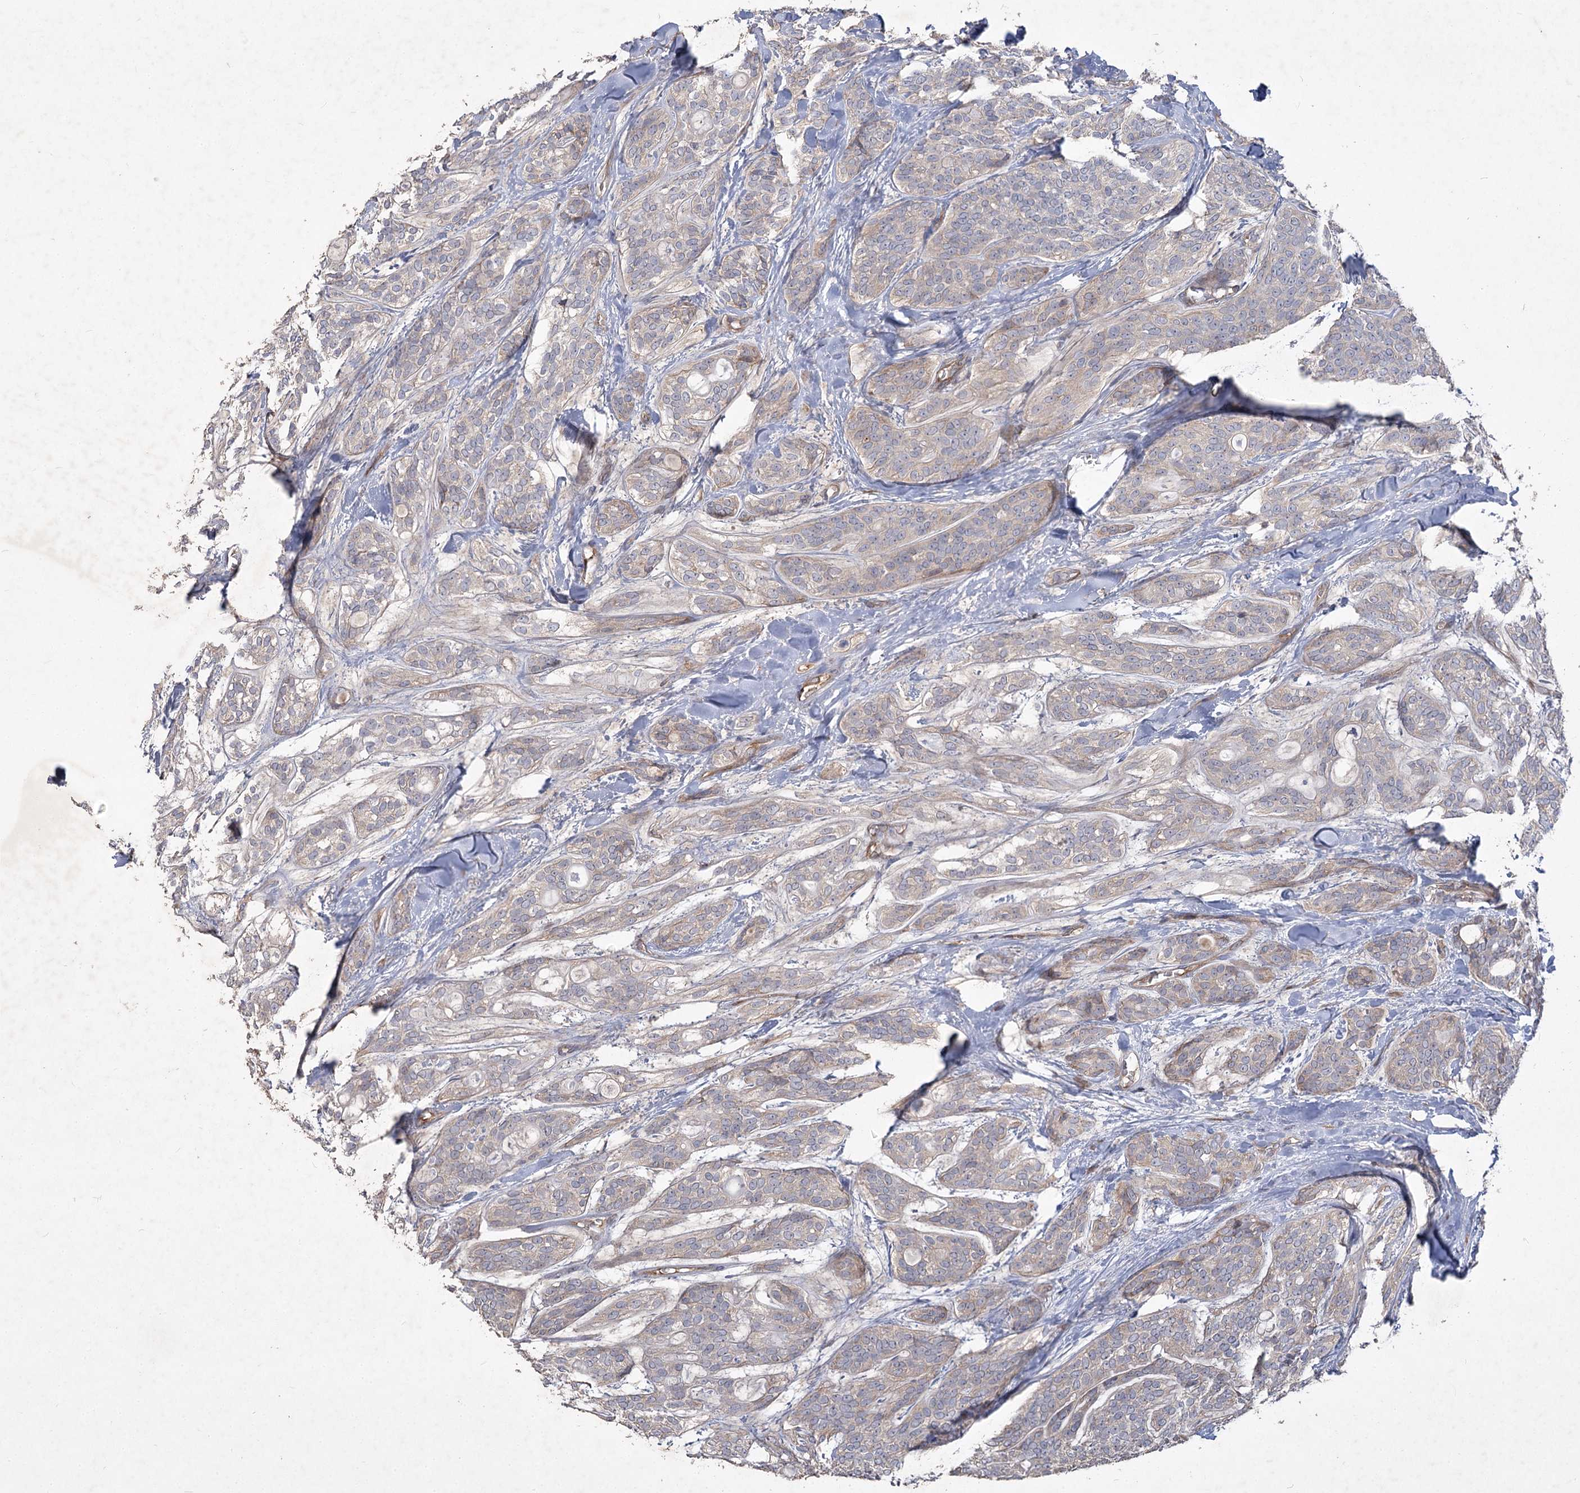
{"staining": {"intensity": "weak", "quantity": "<25%", "location": "cytoplasmic/membranous"}, "tissue": "head and neck cancer", "cell_type": "Tumor cells", "image_type": "cancer", "snomed": [{"axis": "morphology", "description": "Adenocarcinoma, NOS"}, {"axis": "topography", "description": "Head-Neck"}], "caption": "This is an immunohistochemistry micrograph of adenocarcinoma (head and neck). There is no positivity in tumor cells.", "gene": "RIN2", "patient": {"sex": "male", "age": 66}}